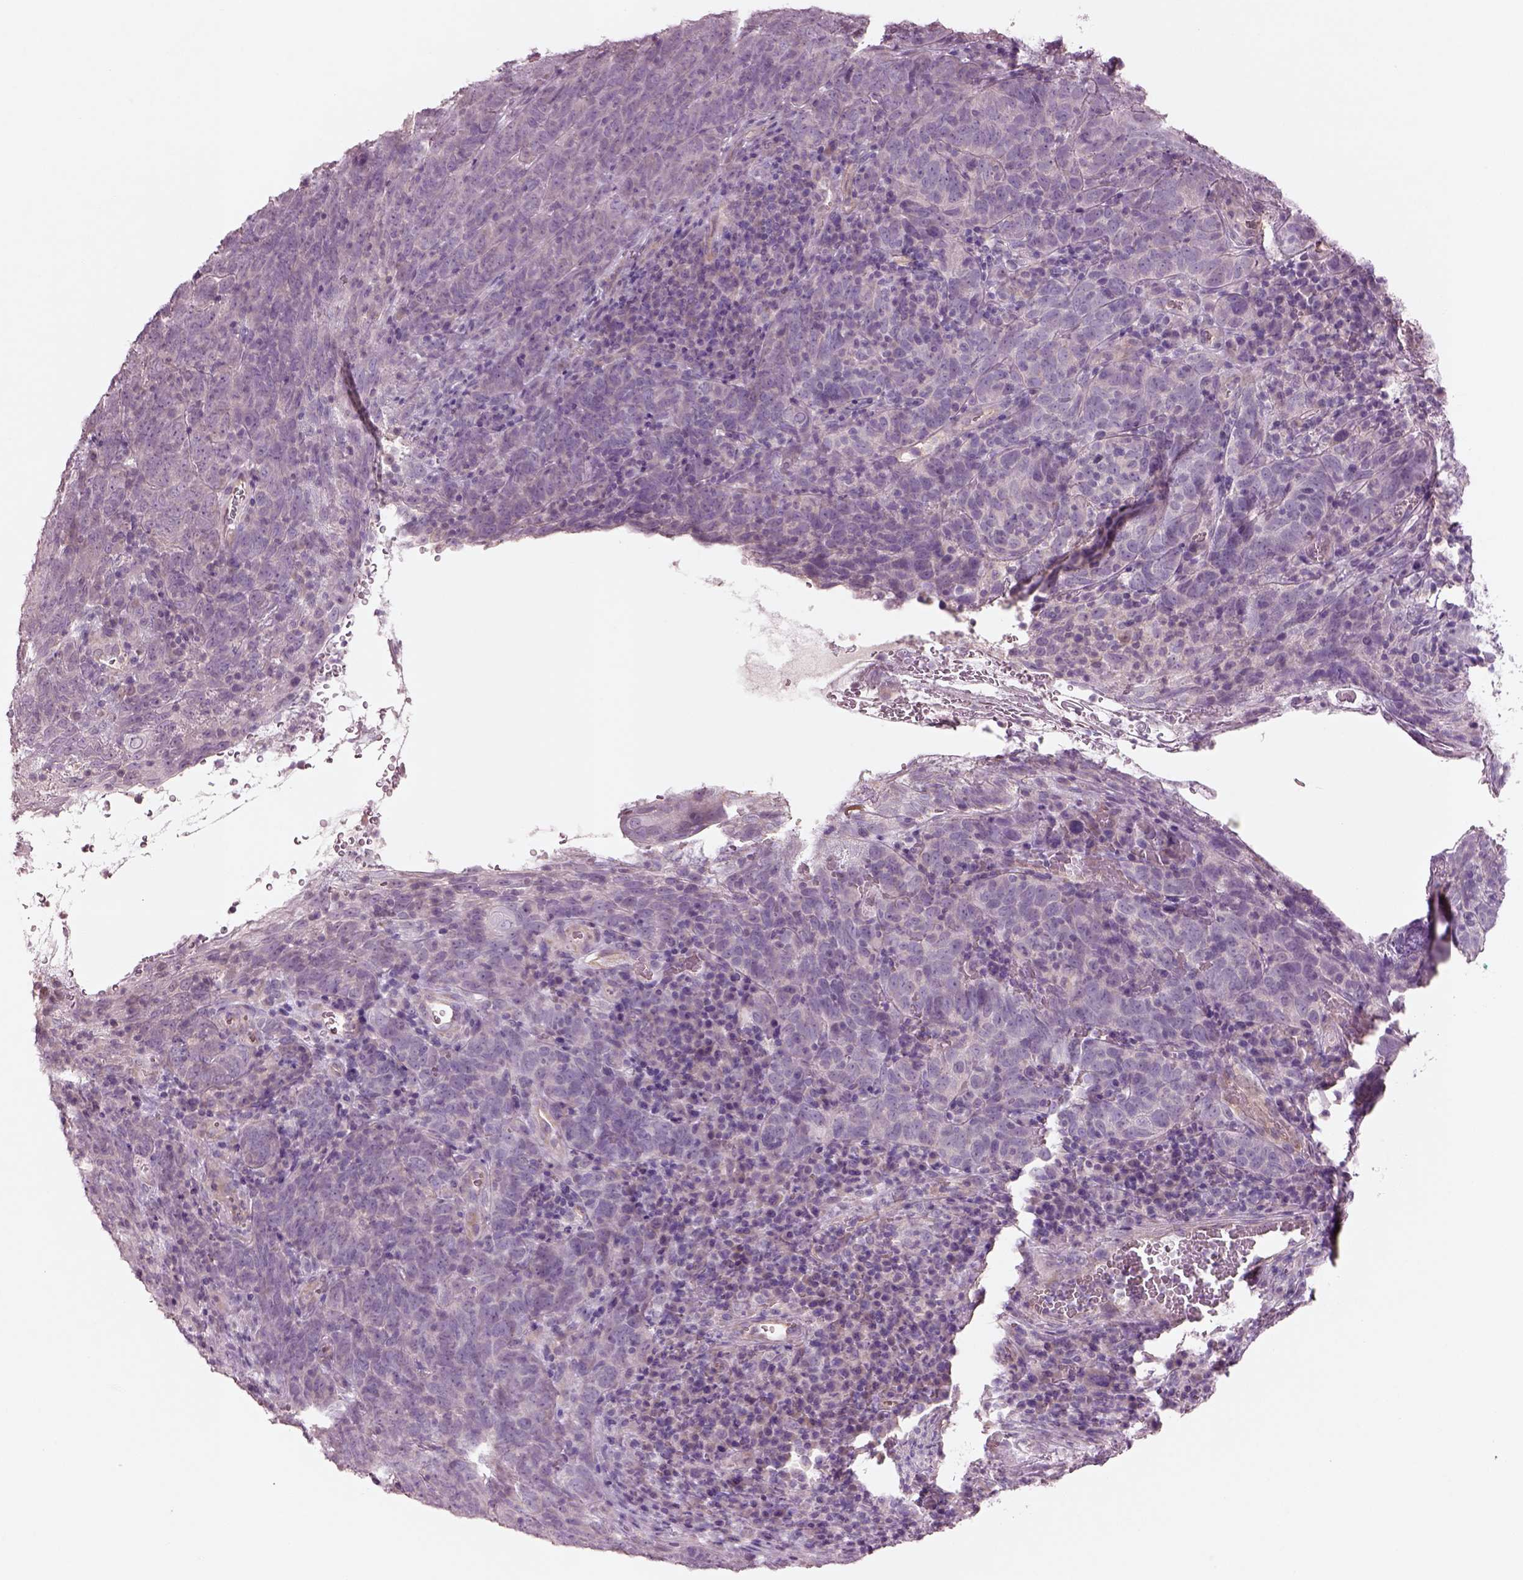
{"staining": {"intensity": "negative", "quantity": "none", "location": "none"}, "tissue": "skin cancer", "cell_type": "Tumor cells", "image_type": "cancer", "snomed": [{"axis": "morphology", "description": "Squamous cell carcinoma, NOS"}, {"axis": "topography", "description": "Skin"}, {"axis": "topography", "description": "Anal"}], "caption": "Squamous cell carcinoma (skin) was stained to show a protein in brown. There is no significant staining in tumor cells.", "gene": "DUOXA2", "patient": {"sex": "female", "age": 51}}